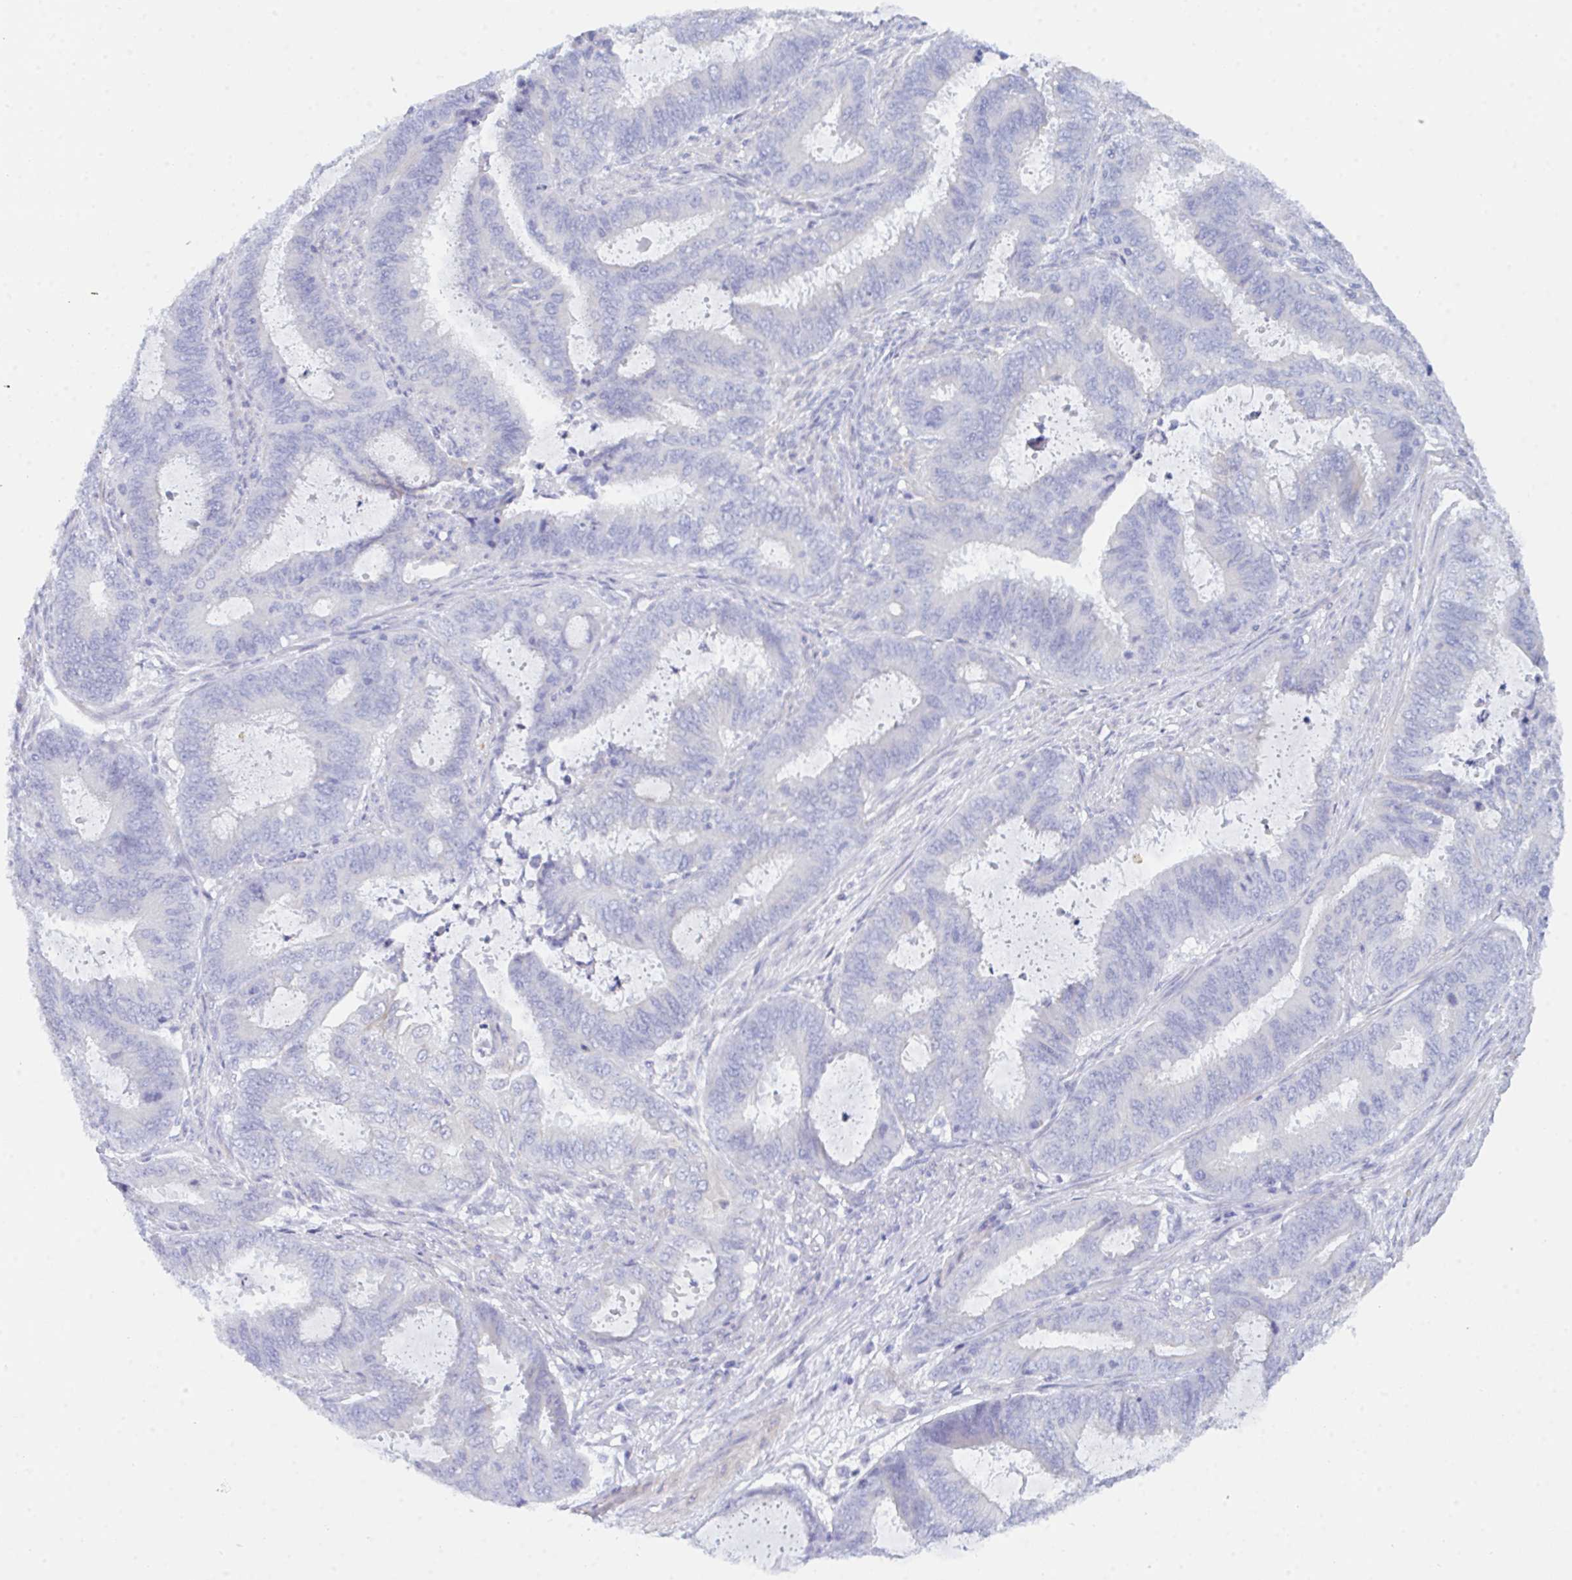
{"staining": {"intensity": "negative", "quantity": "none", "location": "none"}, "tissue": "endometrial cancer", "cell_type": "Tumor cells", "image_type": "cancer", "snomed": [{"axis": "morphology", "description": "Adenocarcinoma, NOS"}, {"axis": "topography", "description": "Endometrium"}], "caption": "Adenocarcinoma (endometrial) stained for a protein using immunohistochemistry (IHC) demonstrates no positivity tumor cells.", "gene": "CEP170B", "patient": {"sex": "female", "age": 51}}